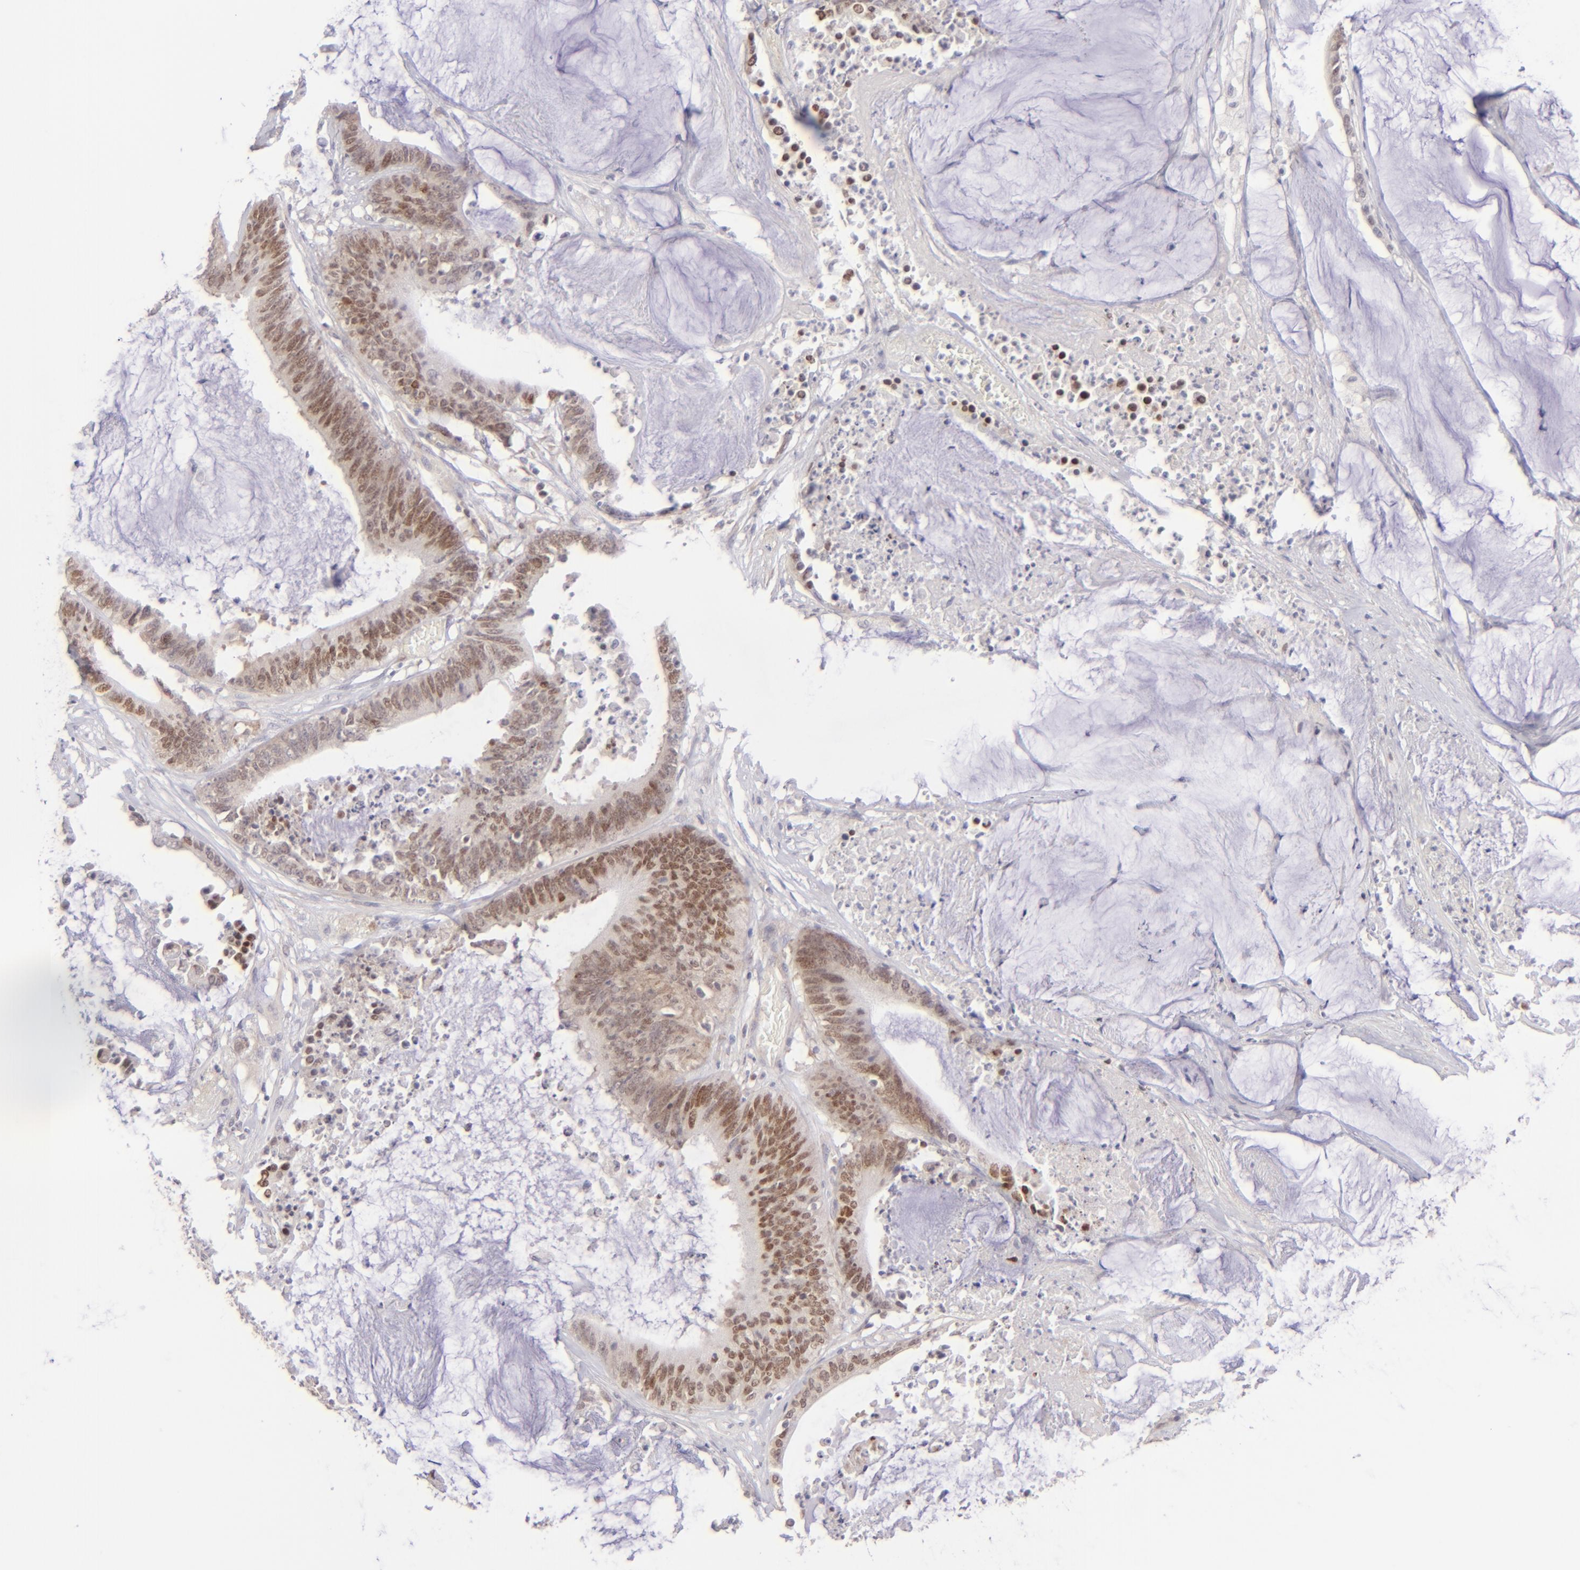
{"staining": {"intensity": "moderate", "quantity": ">75%", "location": "cytoplasmic/membranous,nuclear"}, "tissue": "colorectal cancer", "cell_type": "Tumor cells", "image_type": "cancer", "snomed": [{"axis": "morphology", "description": "Adenocarcinoma, NOS"}, {"axis": "topography", "description": "Rectum"}], "caption": "A brown stain highlights moderate cytoplasmic/membranous and nuclear positivity of a protein in colorectal cancer tumor cells.", "gene": "POU2F1", "patient": {"sex": "female", "age": 66}}